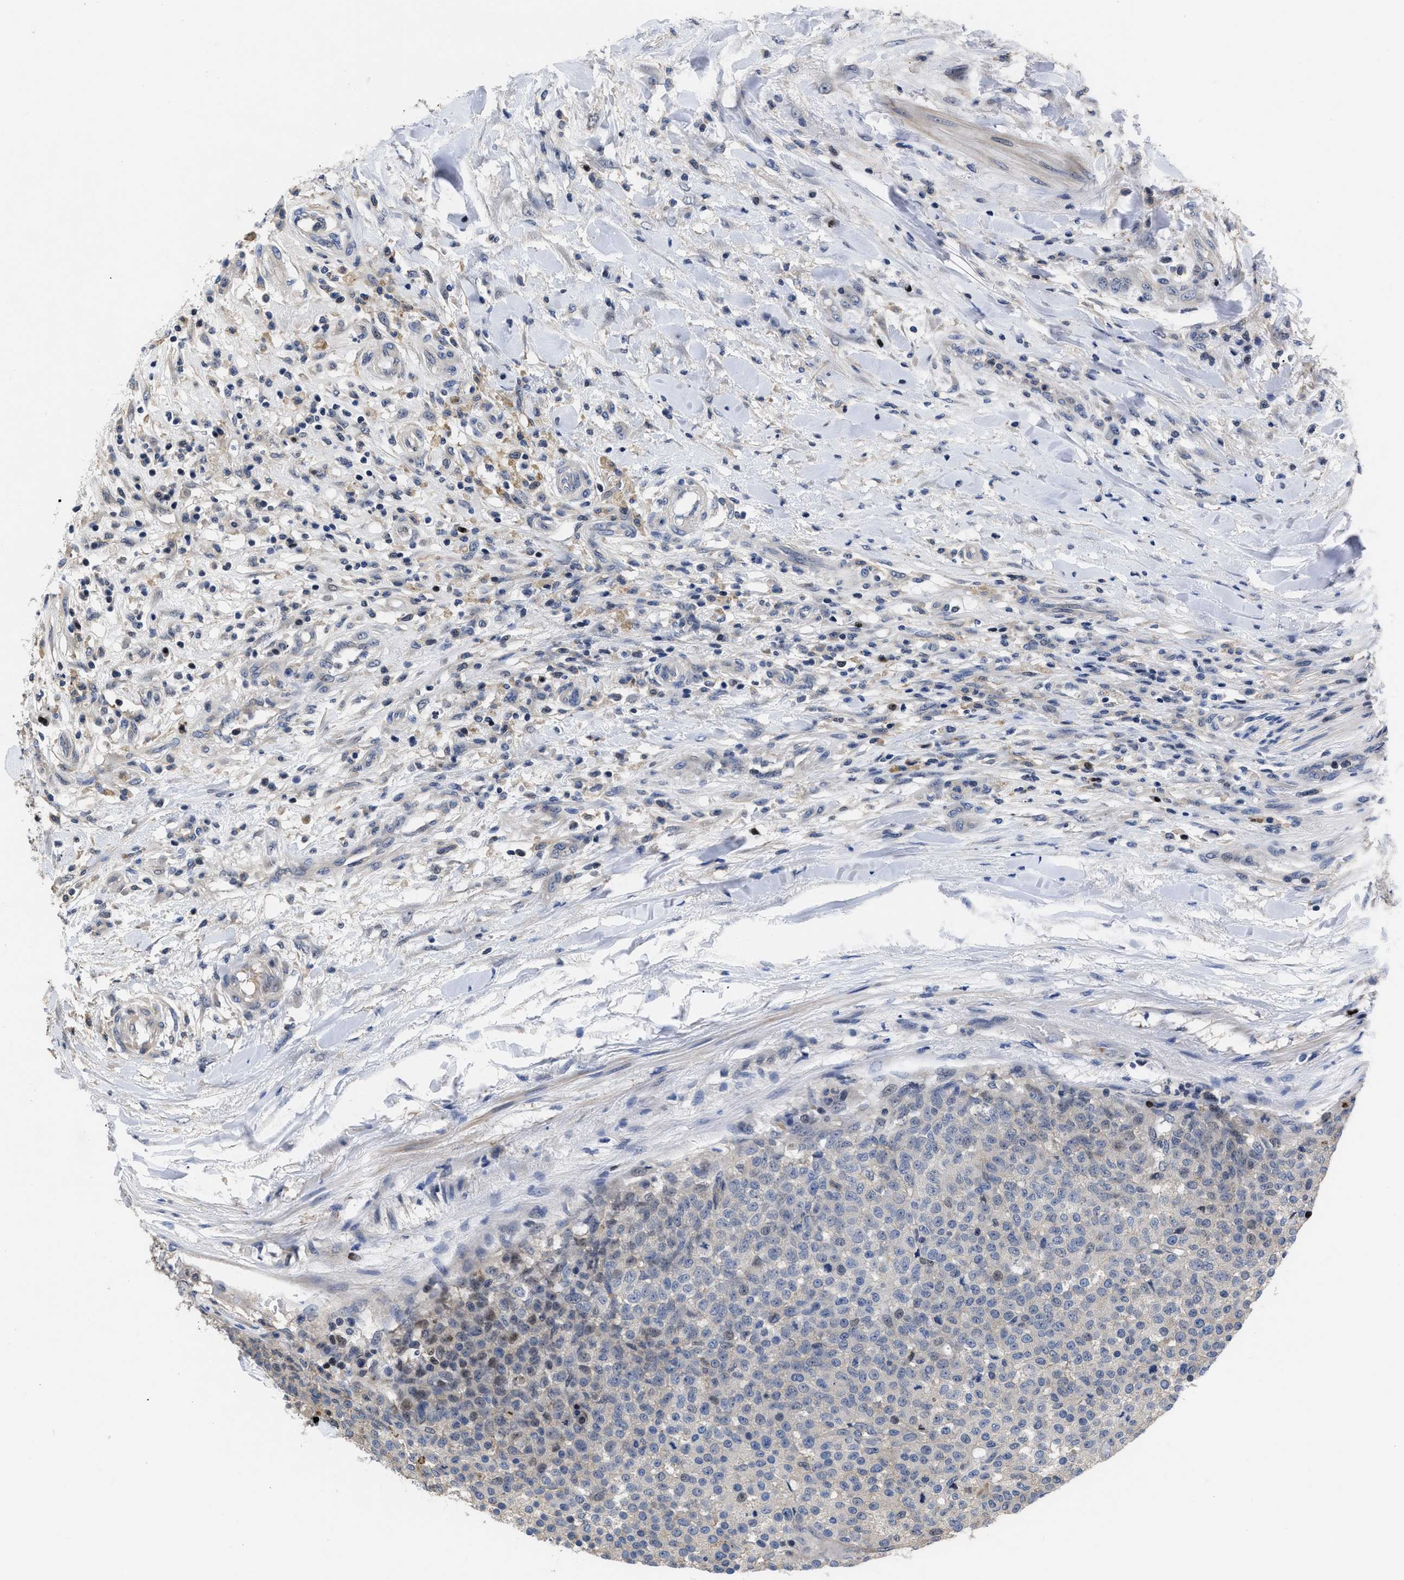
{"staining": {"intensity": "weak", "quantity": "<25%", "location": "nuclear"}, "tissue": "testis cancer", "cell_type": "Tumor cells", "image_type": "cancer", "snomed": [{"axis": "morphology", "description": "Seminoma, NOS"}, {"axis": "topography", "description": "Testis"}], "caption": "IHC micrograph of human testis seminoma stained for a protein (brown), which exhibits no positivity in tumor cells. (Immunohistochemistry, brightfield microscopy, high magnification).", "gene": "FAM200A", "patient": {"sex": "male", "age": 59}}